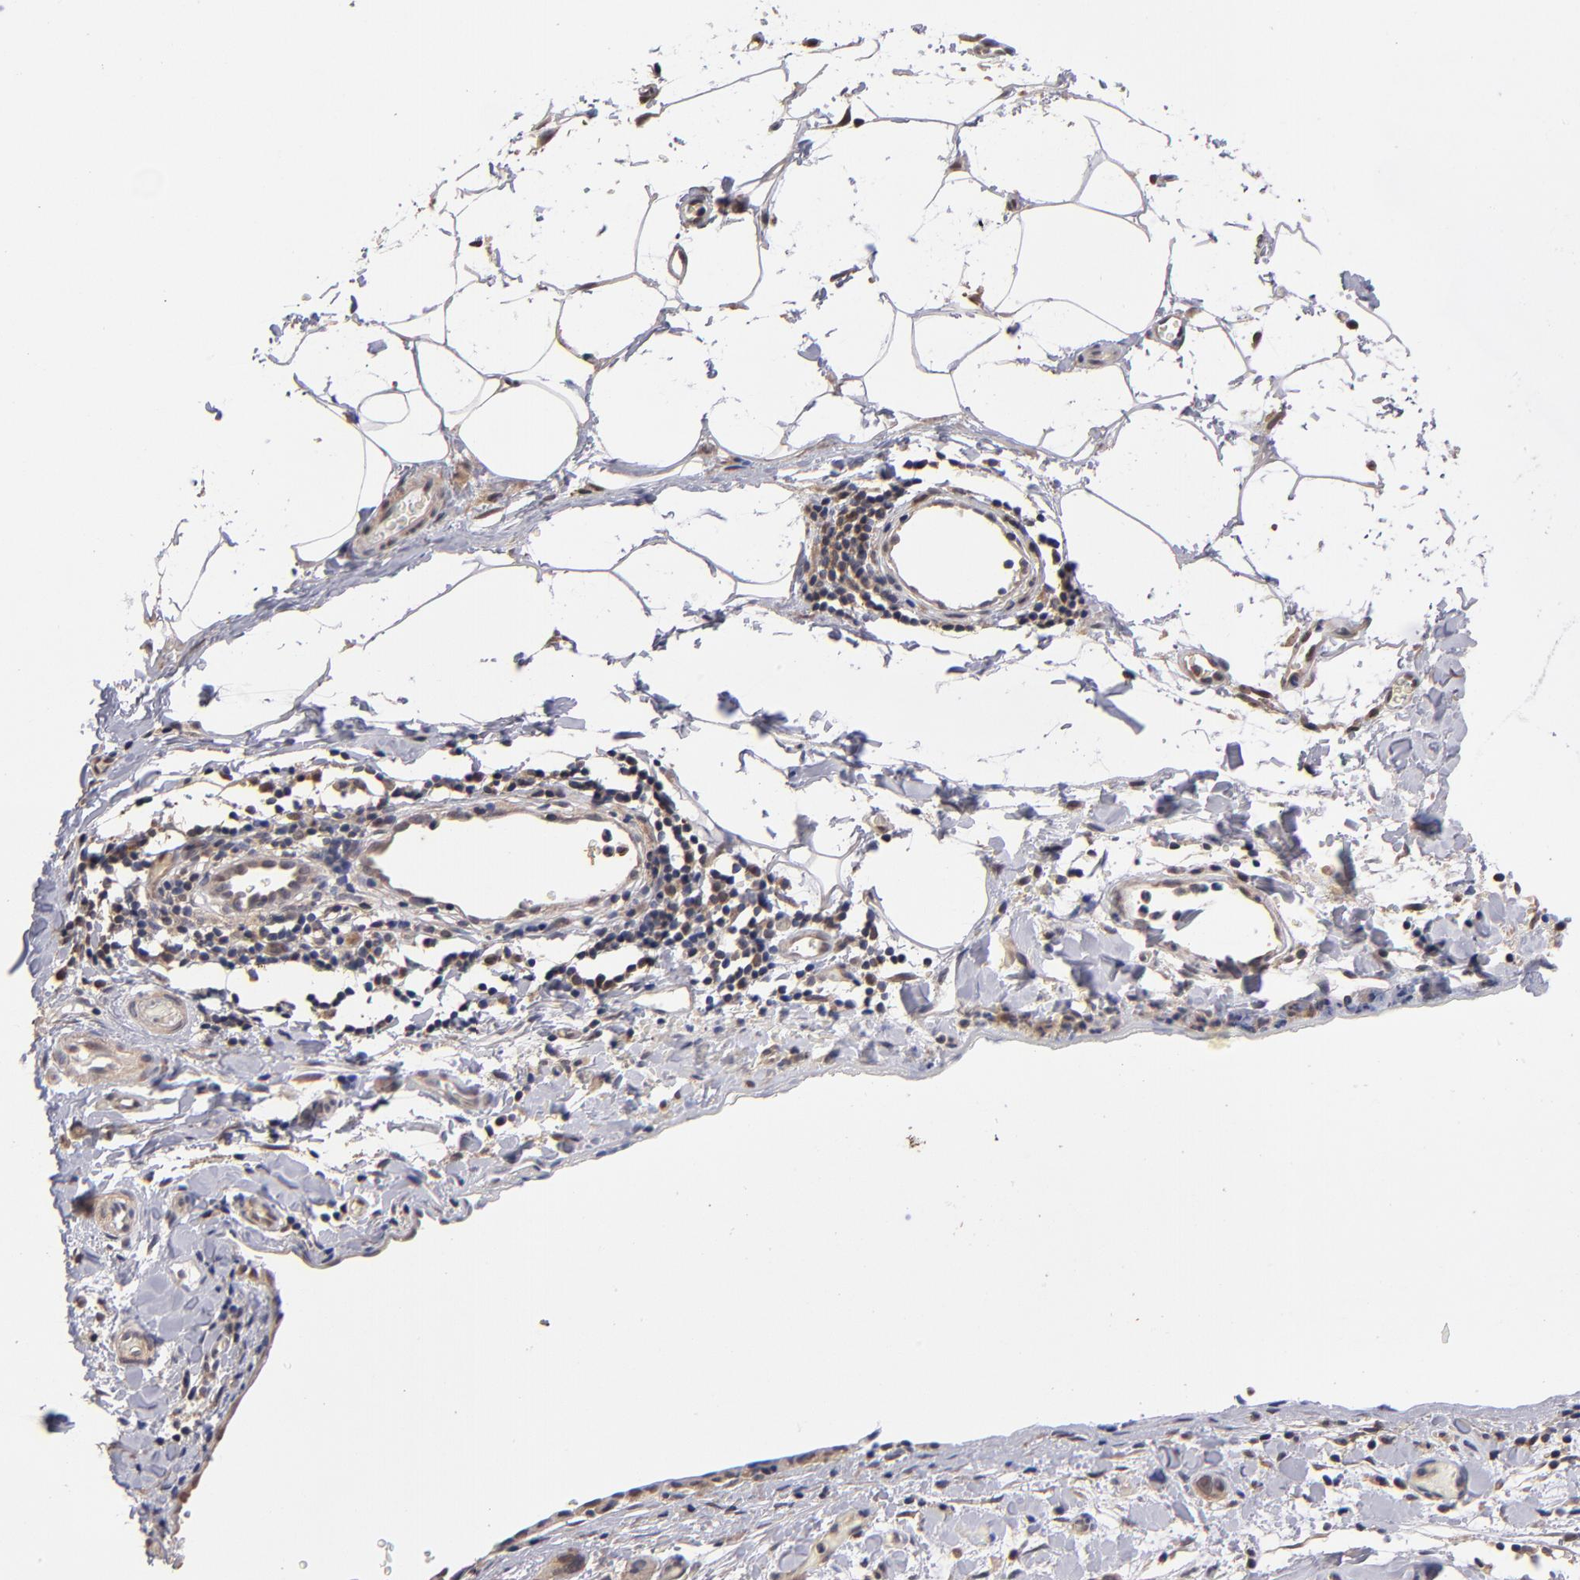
{"staining": {"intensity": "weak", "quantity": "25%-75%", "location": "cytoplasmic/membranous"}, "tissue": "stomach cancer", "cell_type": "Tumor cells", "image_type": "cancer", "snomed": [{"axis": "morphology", "description": "Adenocarcinoma, NOS"}, {"axis": "topography", "description": "Stomach, upper"}], "caption": "Human adenocarcinoma (stomach) stained with a brown dye exhibits weak cytoplasmic/membranous positive staining in approximately 25%-75% of tumor cells.", "gene": "PSMD10", "patient": {"sex": "male", "age": 47}}